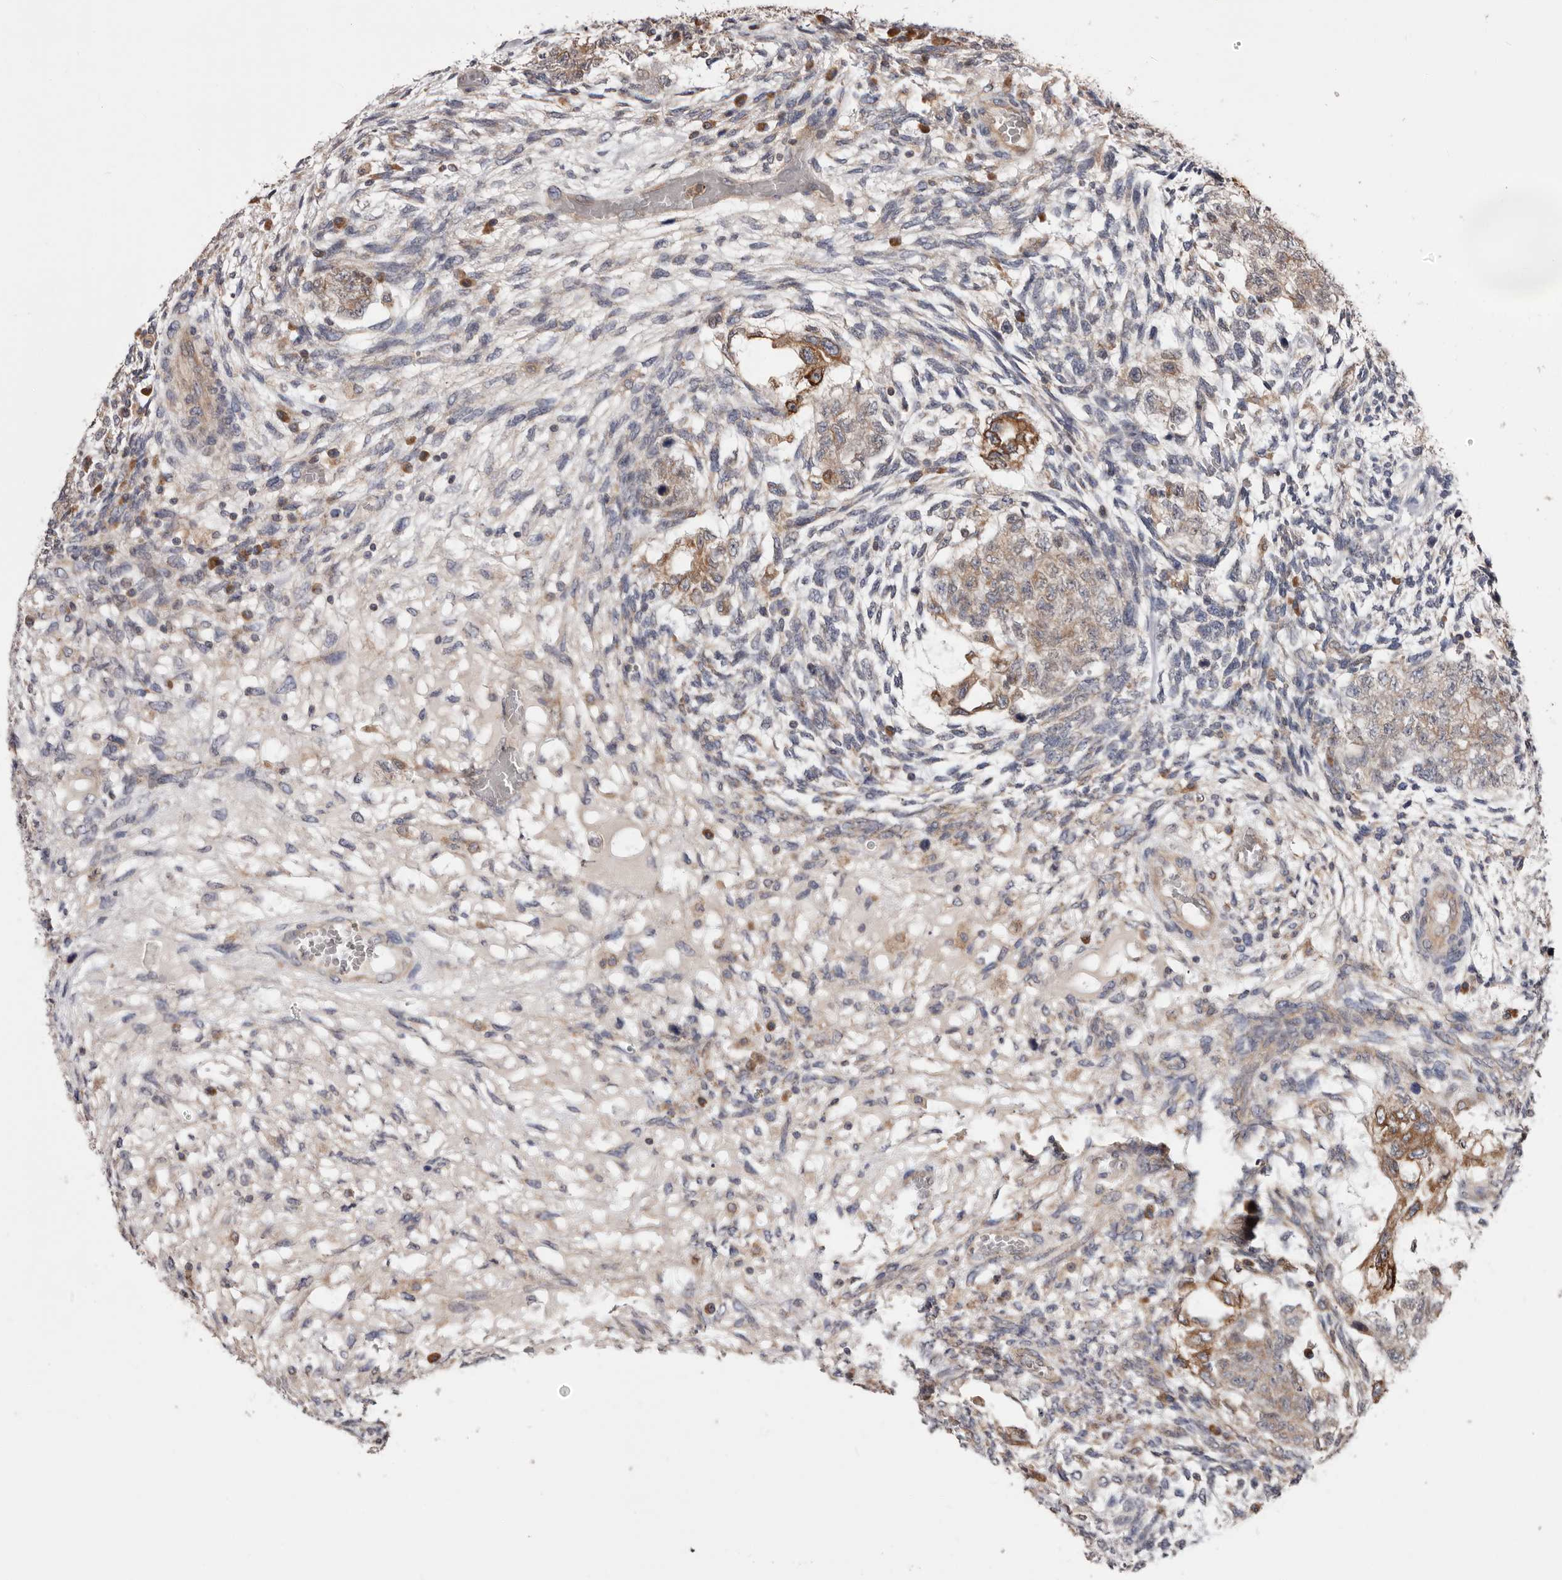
{"staining": {"intensity": "weak", "quantity": "25%-75%", "location": "cytoplasmic/membranous"}, "tissue": "testis cancer", "cell_type": "Tumor cells", "image_type": "cancer", "snomed": [{"axis": "morphology", "description": "Normal tissue, NOS"}, {"axis": "morphology", "description": "Carcinoma, Embryonal, NOS"}, {"axis": "topography", "description": "Testis"}], "caption": "Human testis cancer stained for a protein (brown) displays weak cytoplasmic/membranous positive staining in approximately 25%-75% of tumor cells.", "gene": "TMUB1", "patient": {"sex": "male", "age": 36}}